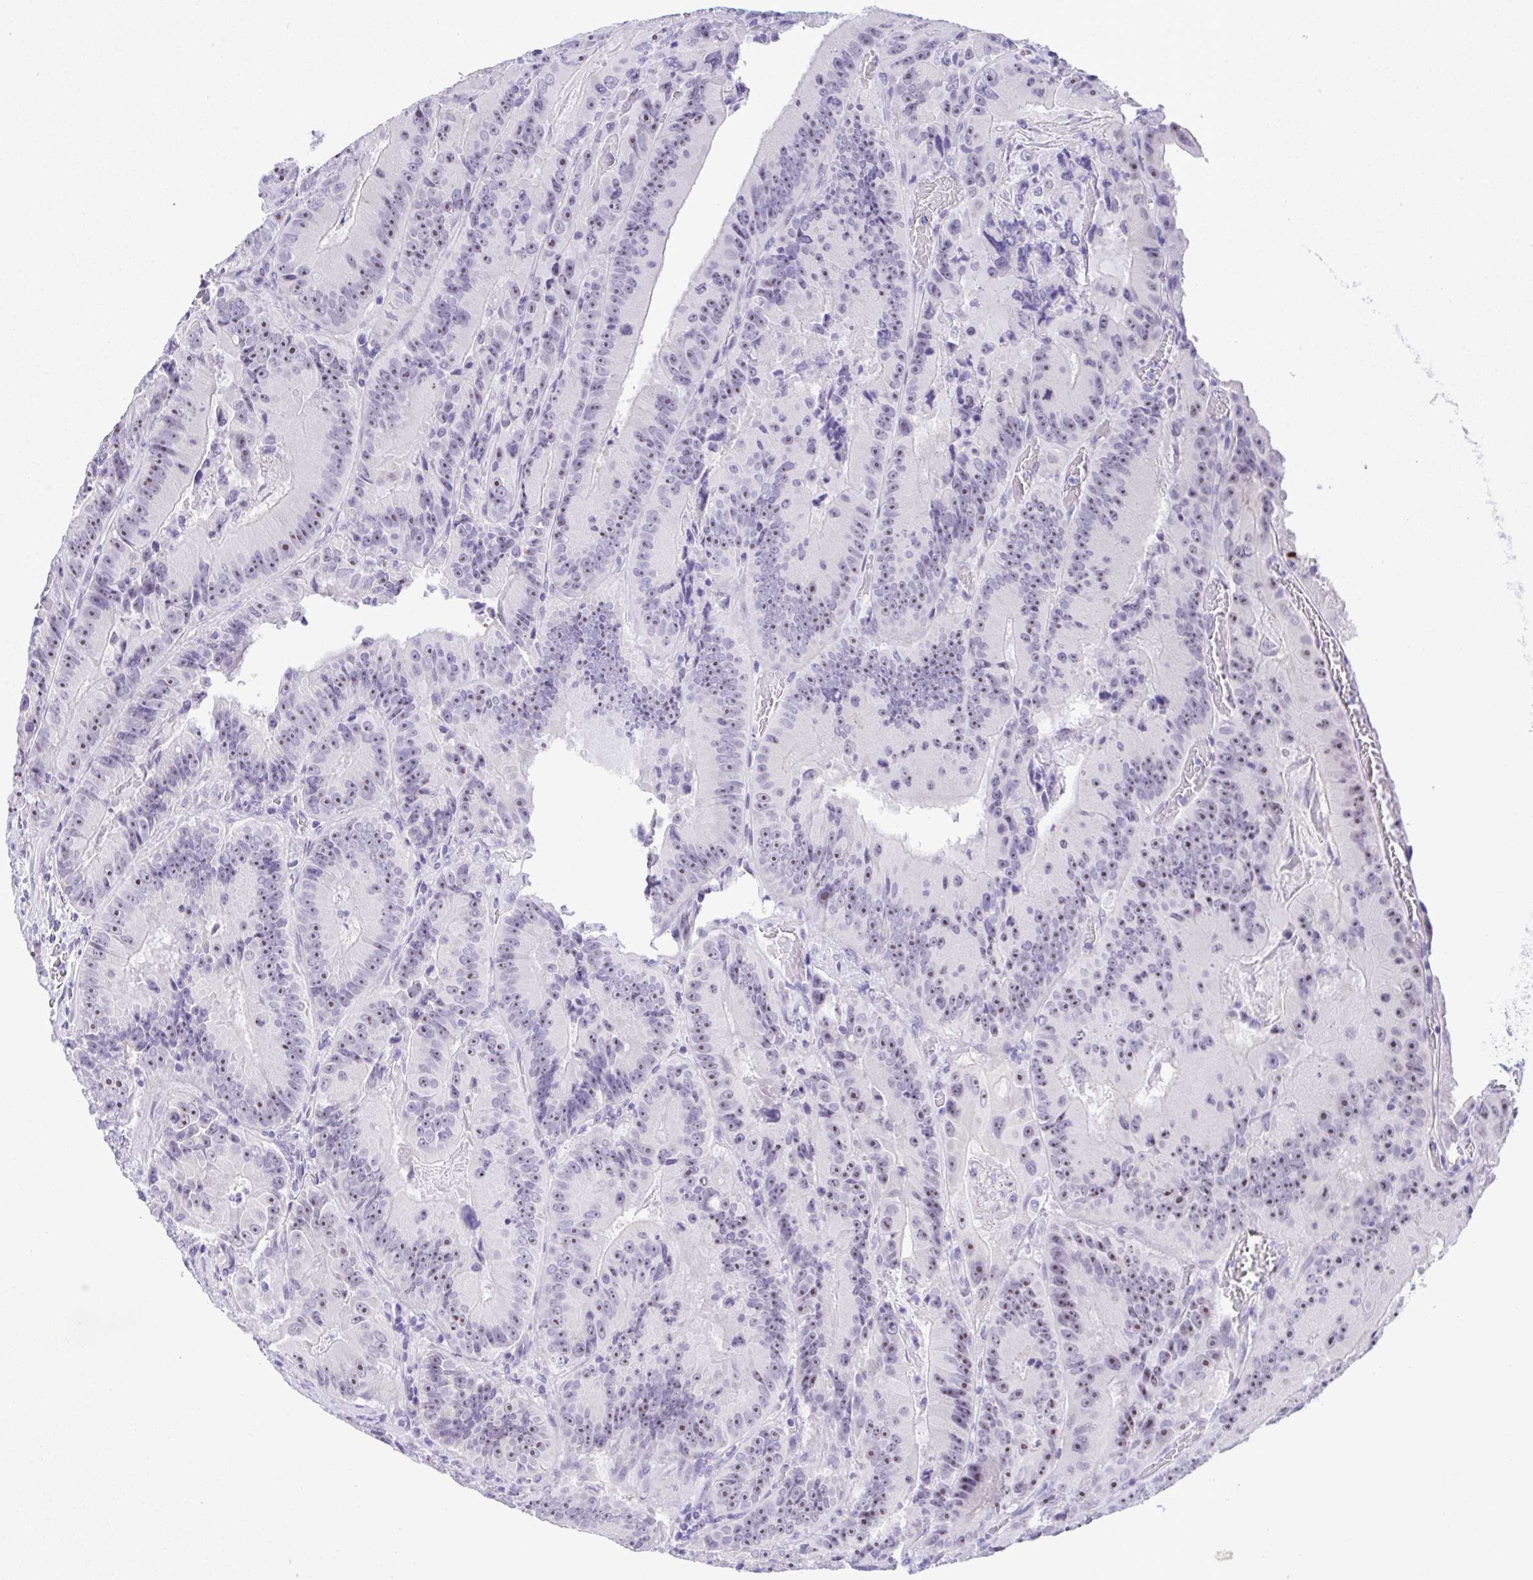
{"staining": {"intensity": "weak", "quantity": "25%-75%", "location": "nuclear"}, "tissue": "colorectal cancer", "cell_type": "Tumor cells", "image_type": "cancer", "snomed": [{"axis": "morphology", "description": "Adenocarcinoma, NOS"}, {"axis": "topography", "description": "Colon"}], "caption": "Colorectal cancer tissue exhibits weak nuclear staining in about 25%-75% of tumor cells (Stains: DAB (3,3'-diaminobenzidine) in brown, nuclei in blue, Microscopy: brightfield microscopy at high magnification).", "gene": "YBX2", "patient": {"sex": "female", "age": 86}}